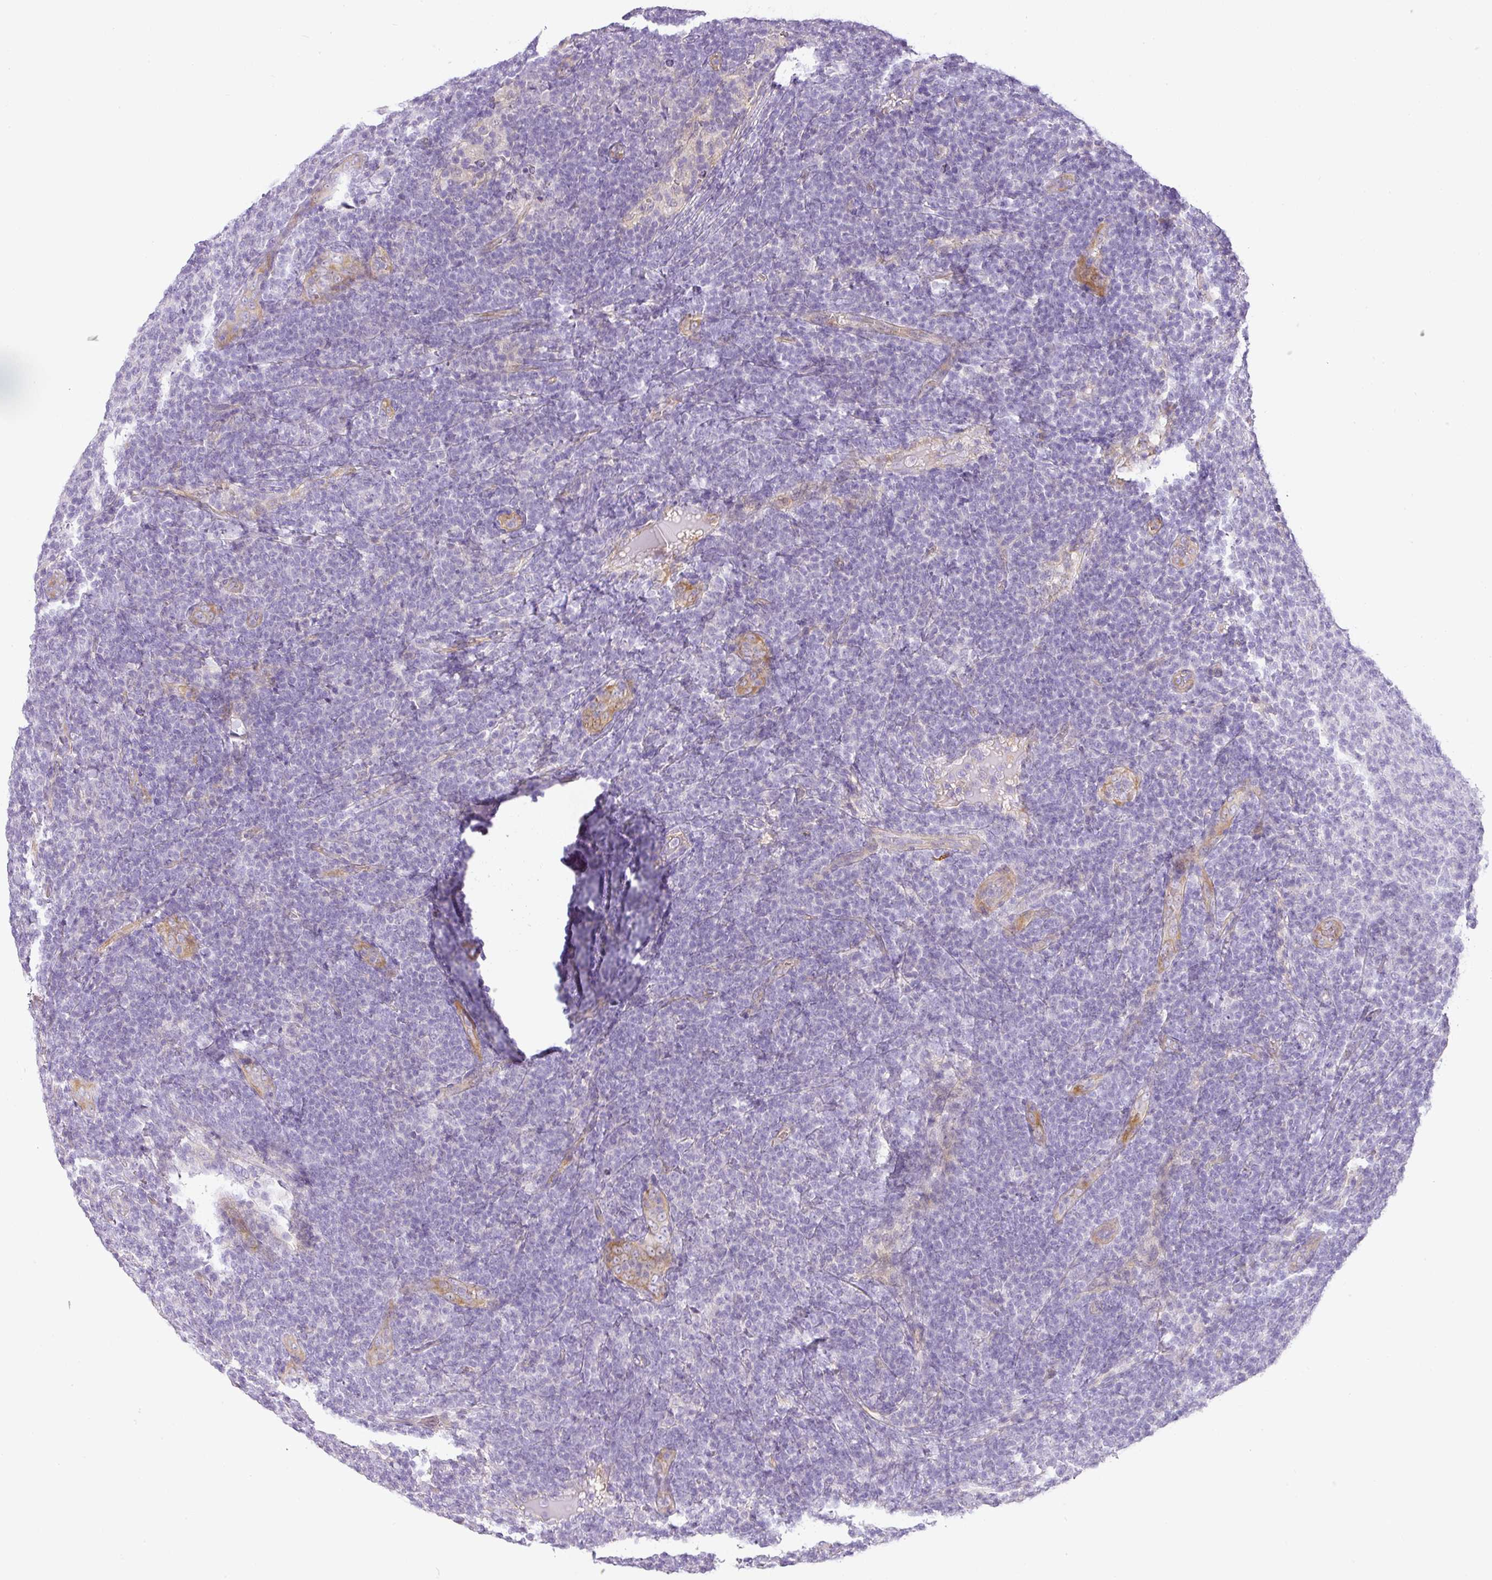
{"staining": {"intensity": "negative", "quantity": "none", "location": "none"}, "tissue": "lymphoma", "cell_type": "Tumor cells", "image_type": "cancer", "snomed": [{"axis": "morphology", "description": "Malignant lymphoma, non-Hodgkin's type, Low grade"}, {"axis": "topography", "description": "Lymph node"}], "caption": "There is no significant positivity in tumor cells of malignant lymphoma, non-Hodgkin's type (low-grade).", "gene": "RAX2", "patient": {"sex": "male", "age": 66}}